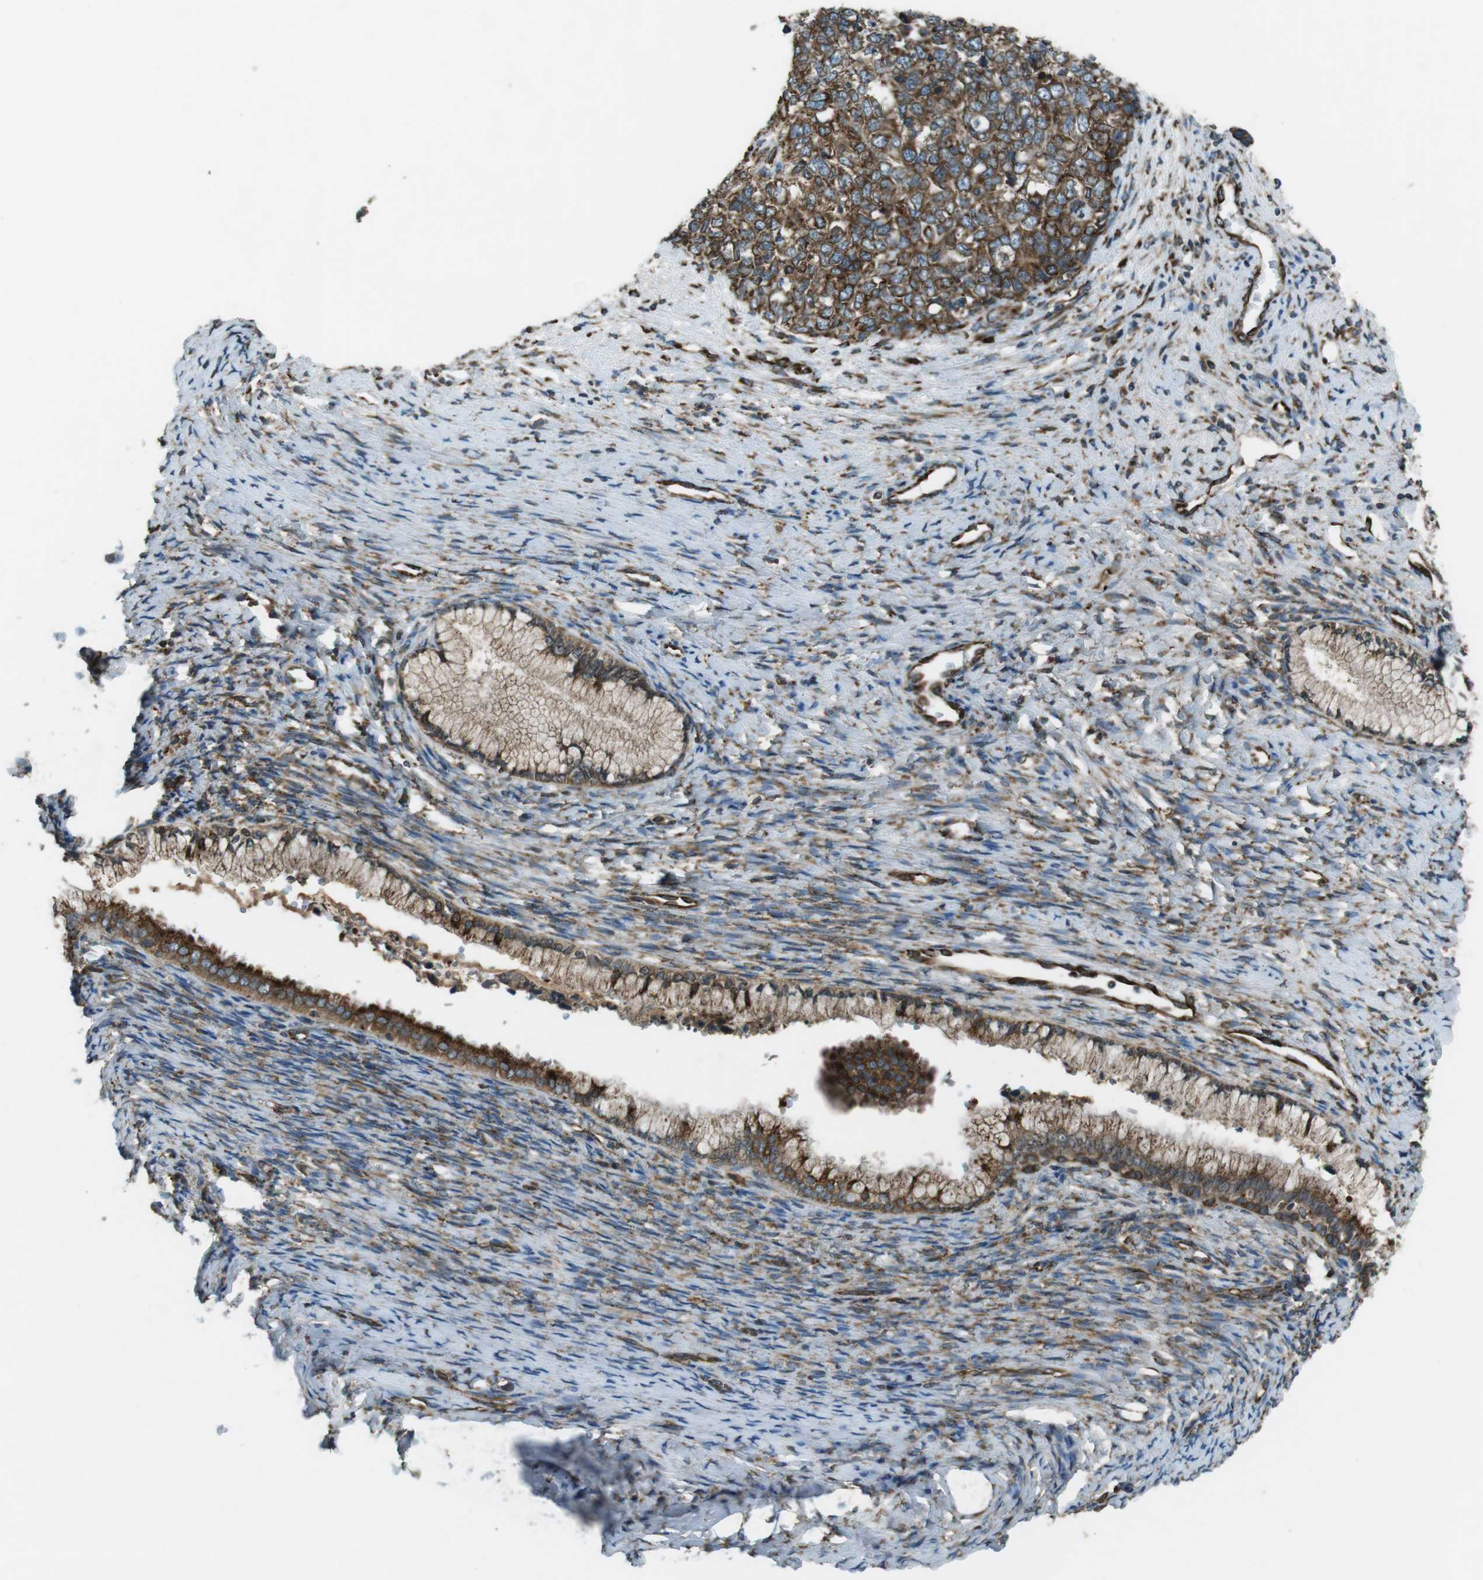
{"staining": {"intensity": "strong", "quantity": ">75%", "location": "cytoplasmic/membranous"}, "tissue": "cervical cancer", "cell_type": "Tumor cells", "image_type": "cancer", "snomed": [{"axis": "morphology", "description": "Squamous cell carcinoma, NOS"}, {"axis": "topography", "description": "Cervix"}], "caption": "The immunohistochemical stain shows strong cytoplasmic/membranous staining in tumor cells of cervical squamous cell carcinoma tissue.", "gene": "KTN1", "patient": {"sex": "female", "age": 63}}